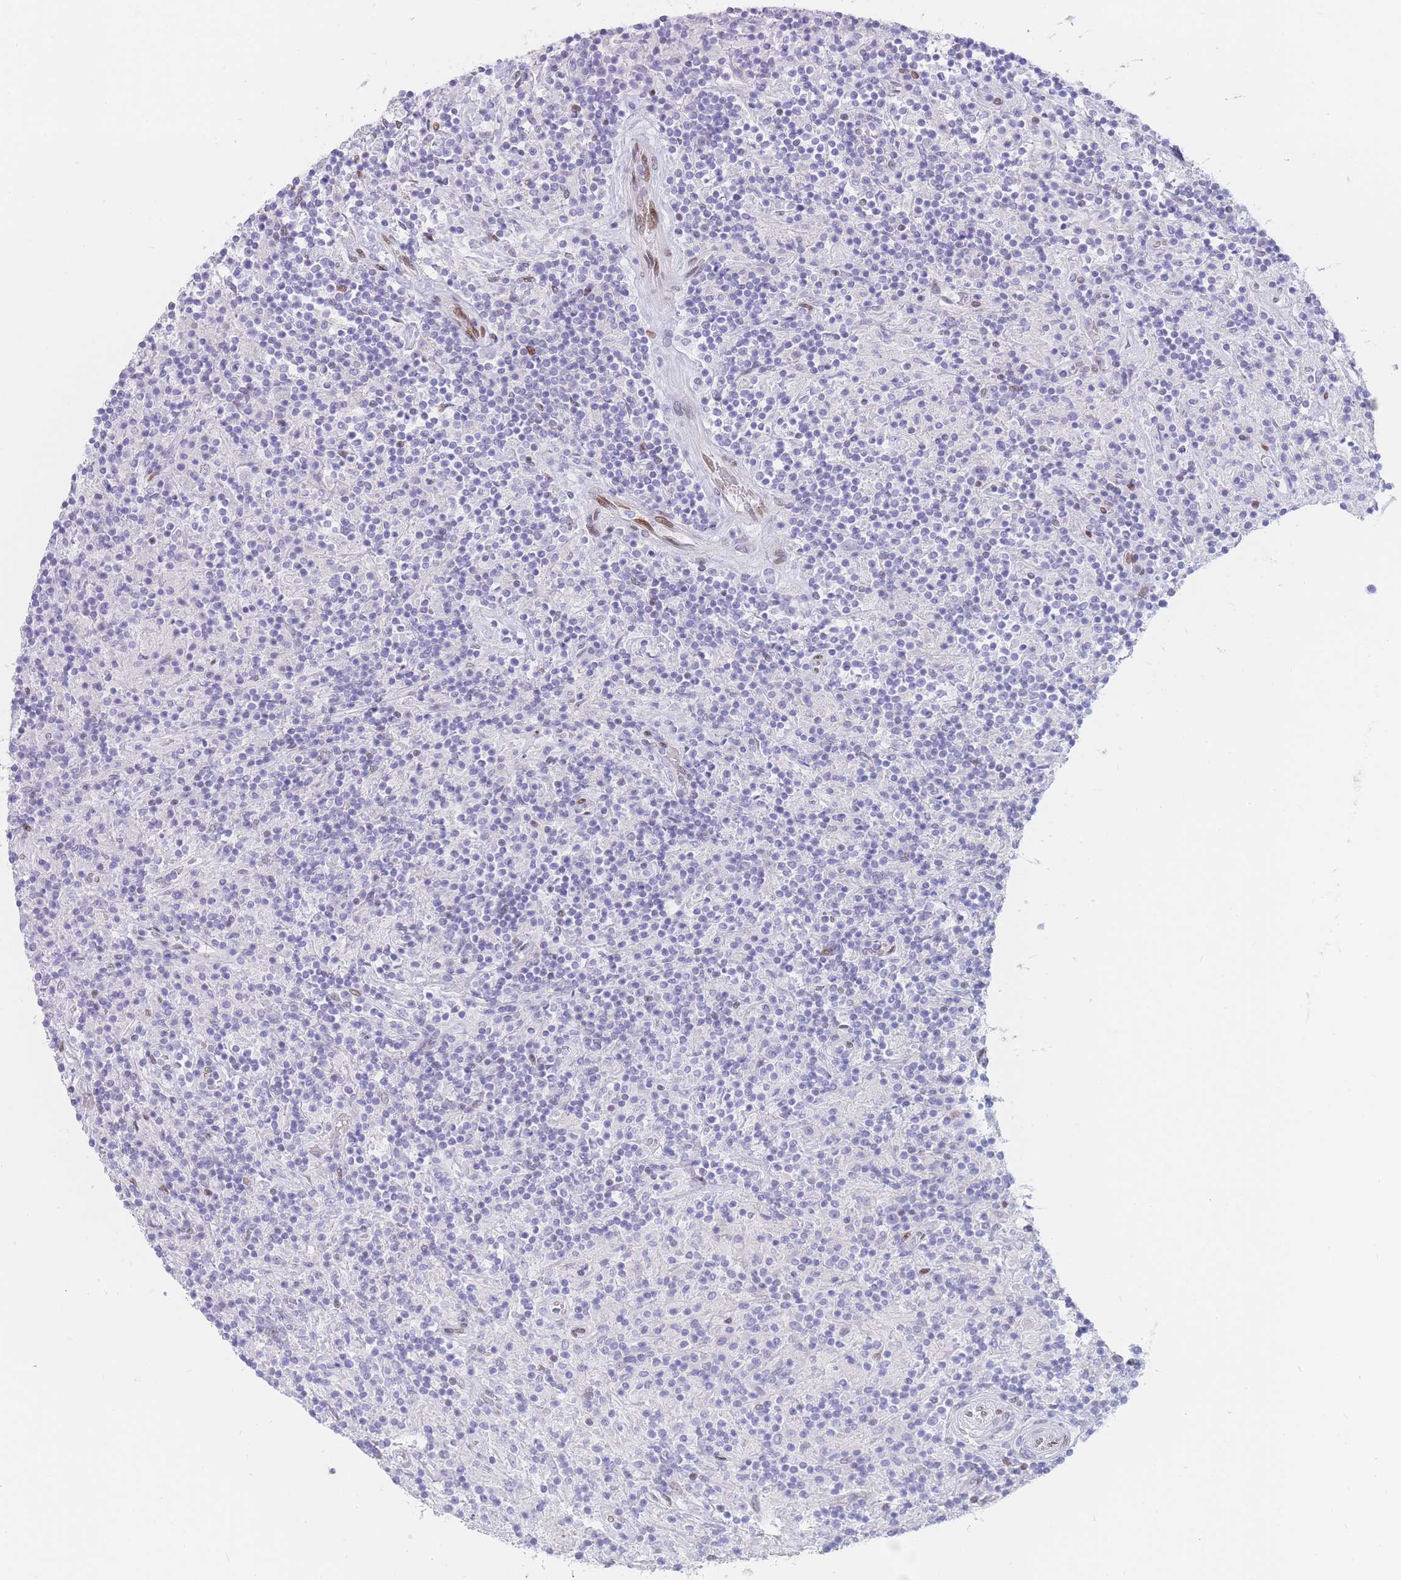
{"staining": {"intensity": "negative", "quantity": "none", "location": "none"}, "tissue": "lymphoma", "cell_type": "Tumor cells", "image_type": "cancer", "snomed": [{"axis": "morphology", "description": "Hodgkin's disease, NOS"}, {"axis": "topography", "description": "Lymph node"}], "caption": "Micrograph shows no protein positivity in tumor cells of Hodgkin's disease tissue. (Brightfield microscopy of DAB (3,3'-diaminobenzidine) IHC at high magnification).", "gene": "PSMB5", "patient": {"sex": "male", "age": 70}}